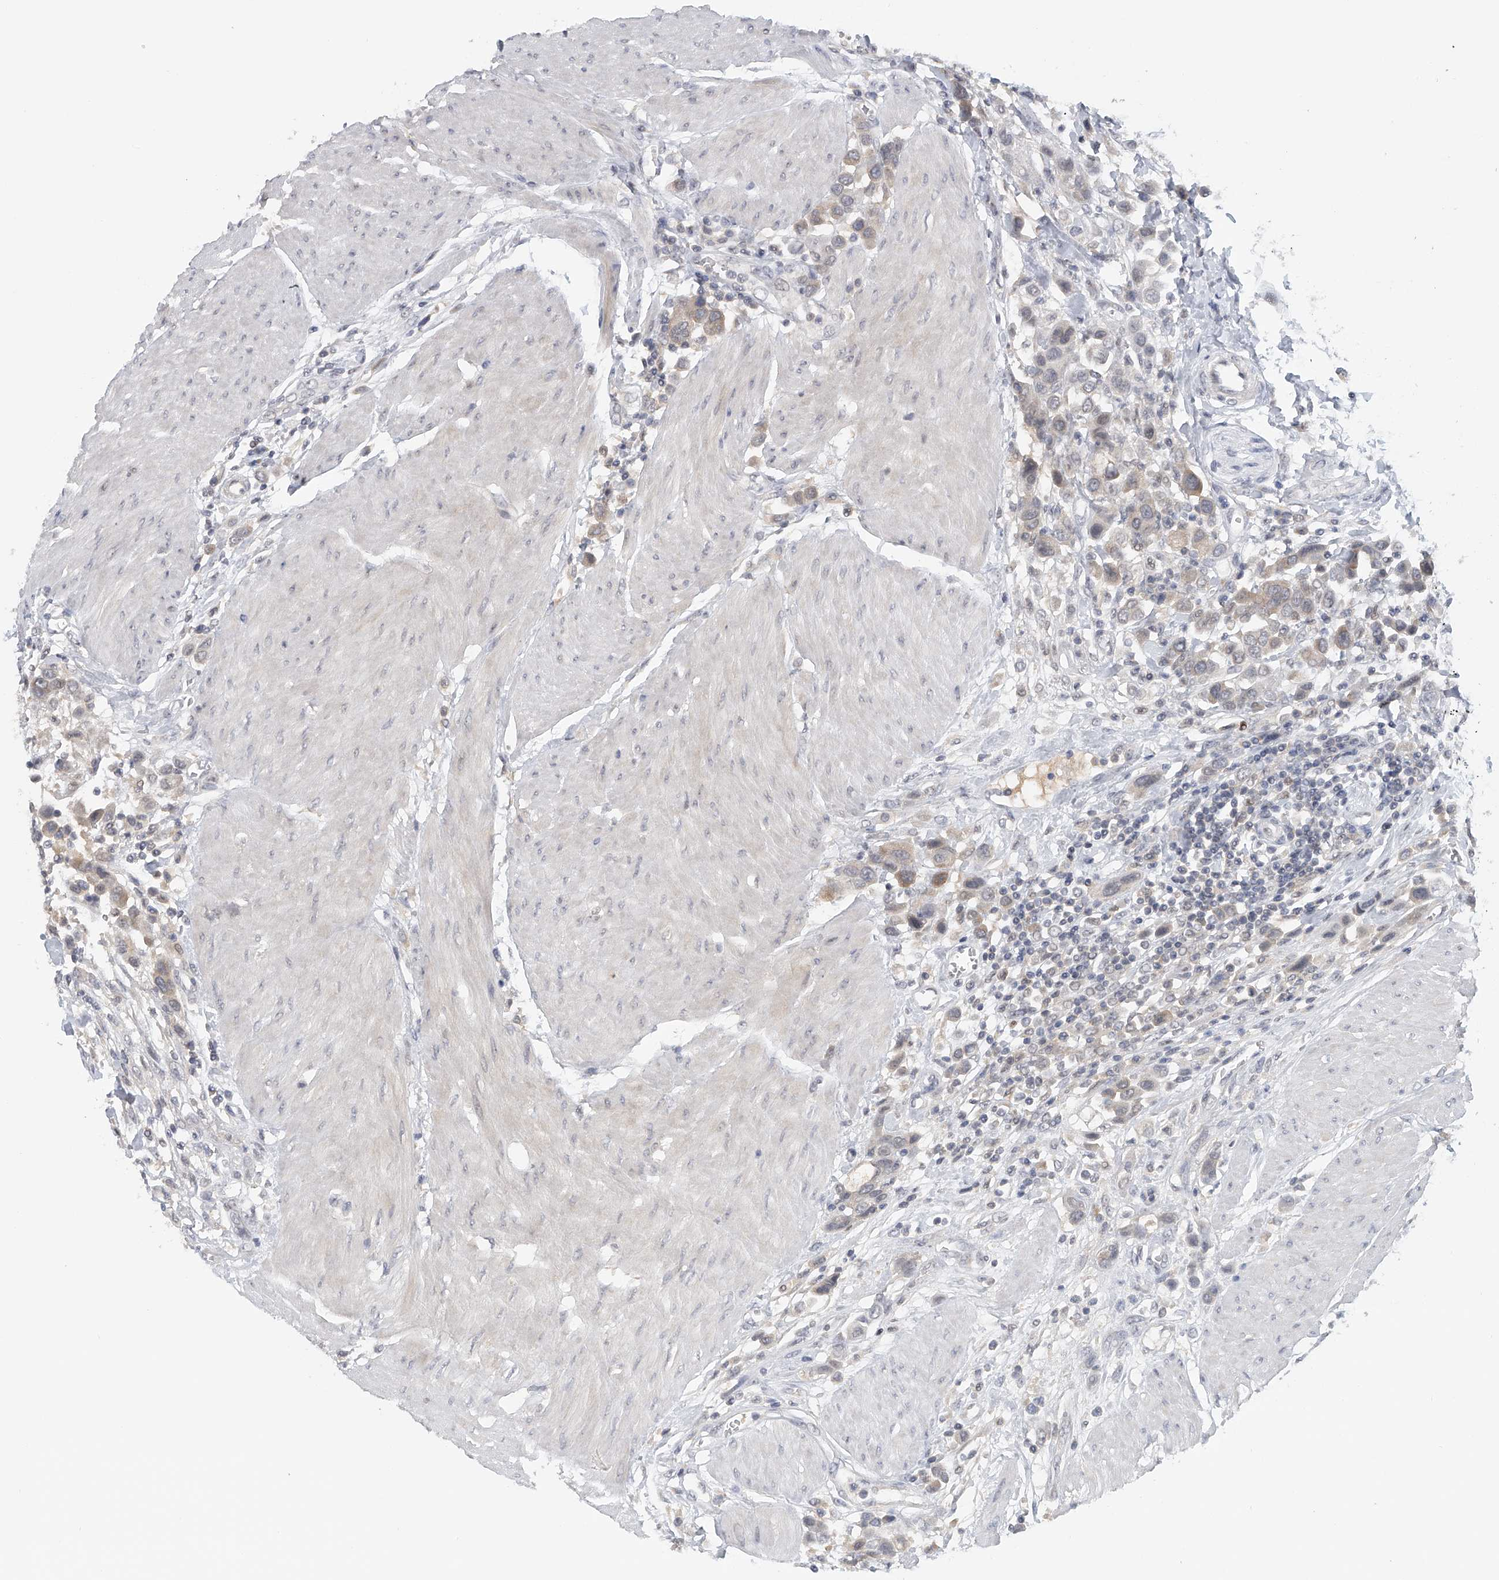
{"staining": {"intensity": "weak", "quantity": "25%-75%", "location": "cytoplasmic/membranous"}, "tissue": "urothelial cancer", "cell_type": "Tumor cells", "image_type": "cancer", "snomed": [{"axis": "morphology", "description": "Urothelial carcinoma, High grade"}, {"axis": "topography", "description": "Urinary bladder"}], "caption": "Immunohistochemistry (IHC) staining of high-grade urothelial carcinoma, which displays low levels of weak cytoplasmic/membranous positivity in approximately 25%-75% of tumor cells indicating weak cytoplasmic/membranous protein expression. The staining was performed using DAB (brown) for protein detection and nuclei were counterstained in hematoxylin (blue).", "gene": "DDX43", "patient": {"sex": "male", "age": 50}}